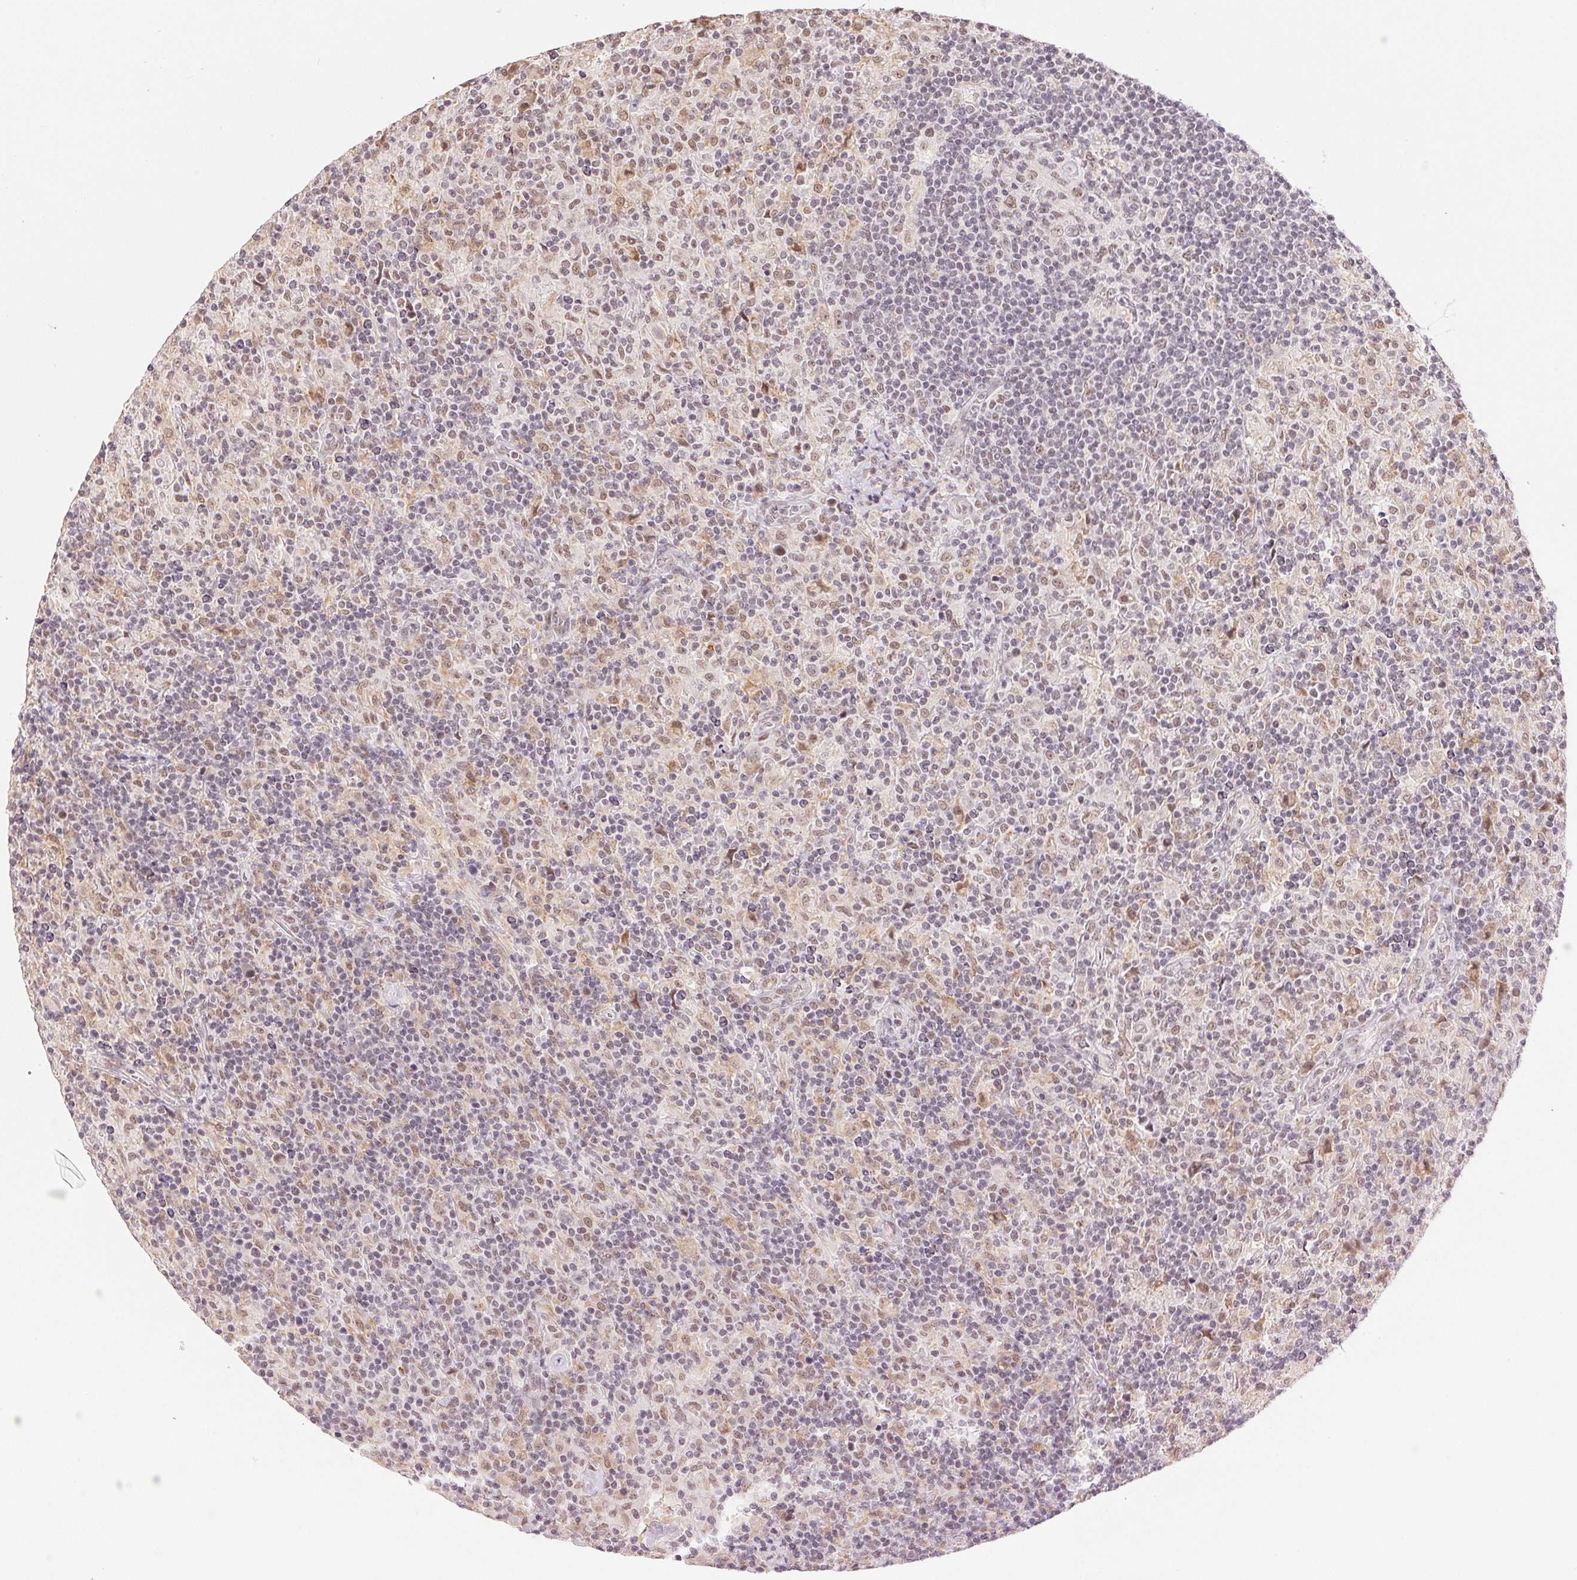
{"staining": {"intensity": "weak", "quantity": "25%-75%", "location": "nuclear"}, "tissue": "lymphoma", "cell_type": "Tumor cells", "image_type": "cancer", "snomed": [{"axis": "morphology", "description": "Hodgkin's disease, NOS"}, {"axis": "topography", "description": "Lymph node"}], "caption": "Lymphoma stained with DAB immunohistochemistry shows low levels of weak nuclear positivity in approximately 25%-75% of tumor cells.", "gene": "PRPF18", "patient": {"sex": "male", "age": 70}}